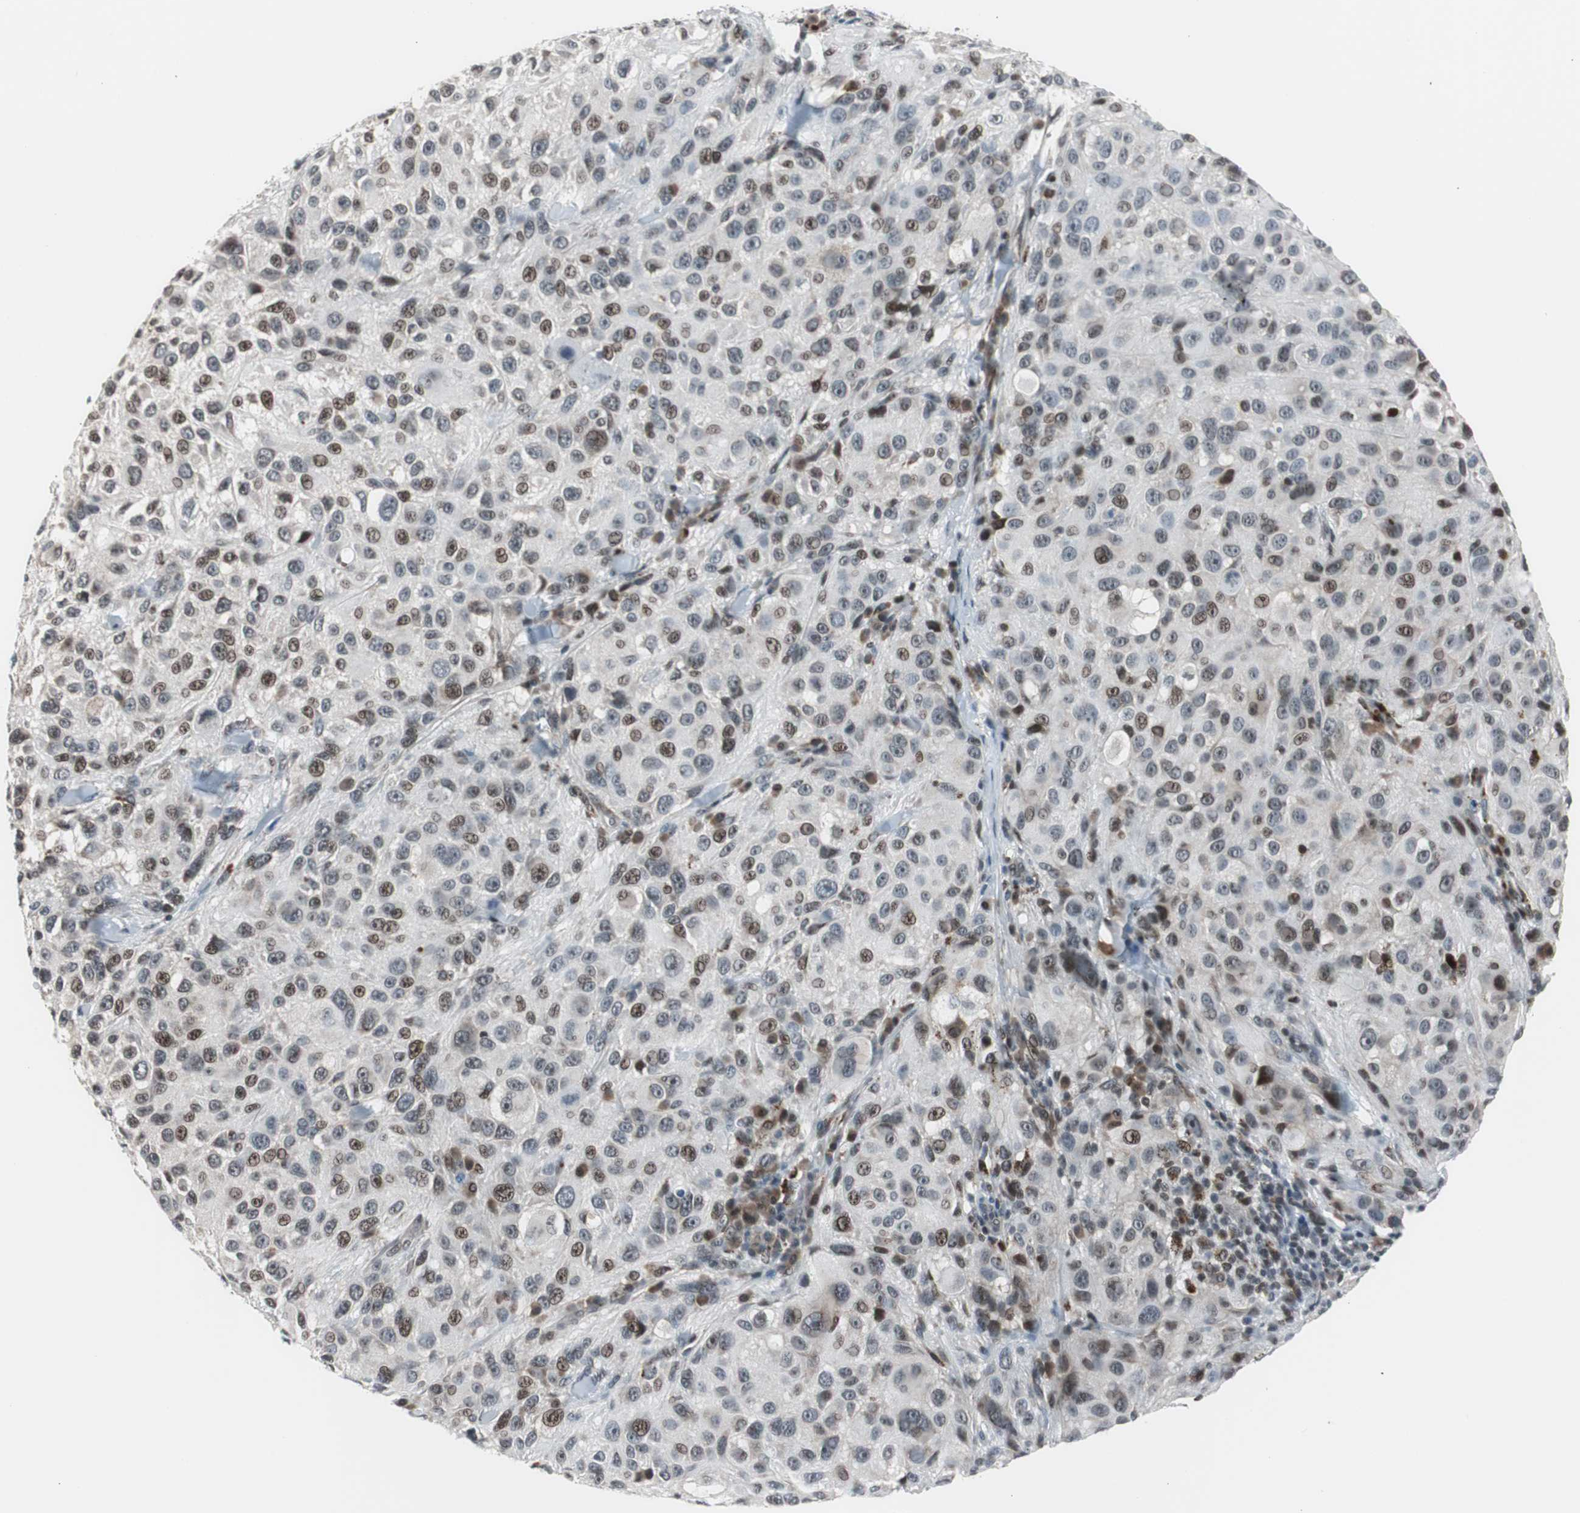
{"staining": {"intensity": "moderate", "quantity": "25%-75%", "location": "nuclear"}, "tissue": "melanoma", "cell_type": "Tumor cells", "image_type": "cancer", "snomed": [{"axis": "morphology", "description": "Necrosis, NOS"}, {"axis": "morphology", "description": "Malignant melanoma, NOS"}, {"axis": "topography", "description": "Skin"}], "caption": "The immunohistochemical stain highlights moderate nuclear staining in tumor cells of malignant melanoma tissue. Immunohistochemistry stains the protein of interest in brown and the nuclei are stained blue.", "gene": "BOLA1", "patient": {"sex": "female", "age": 87}}